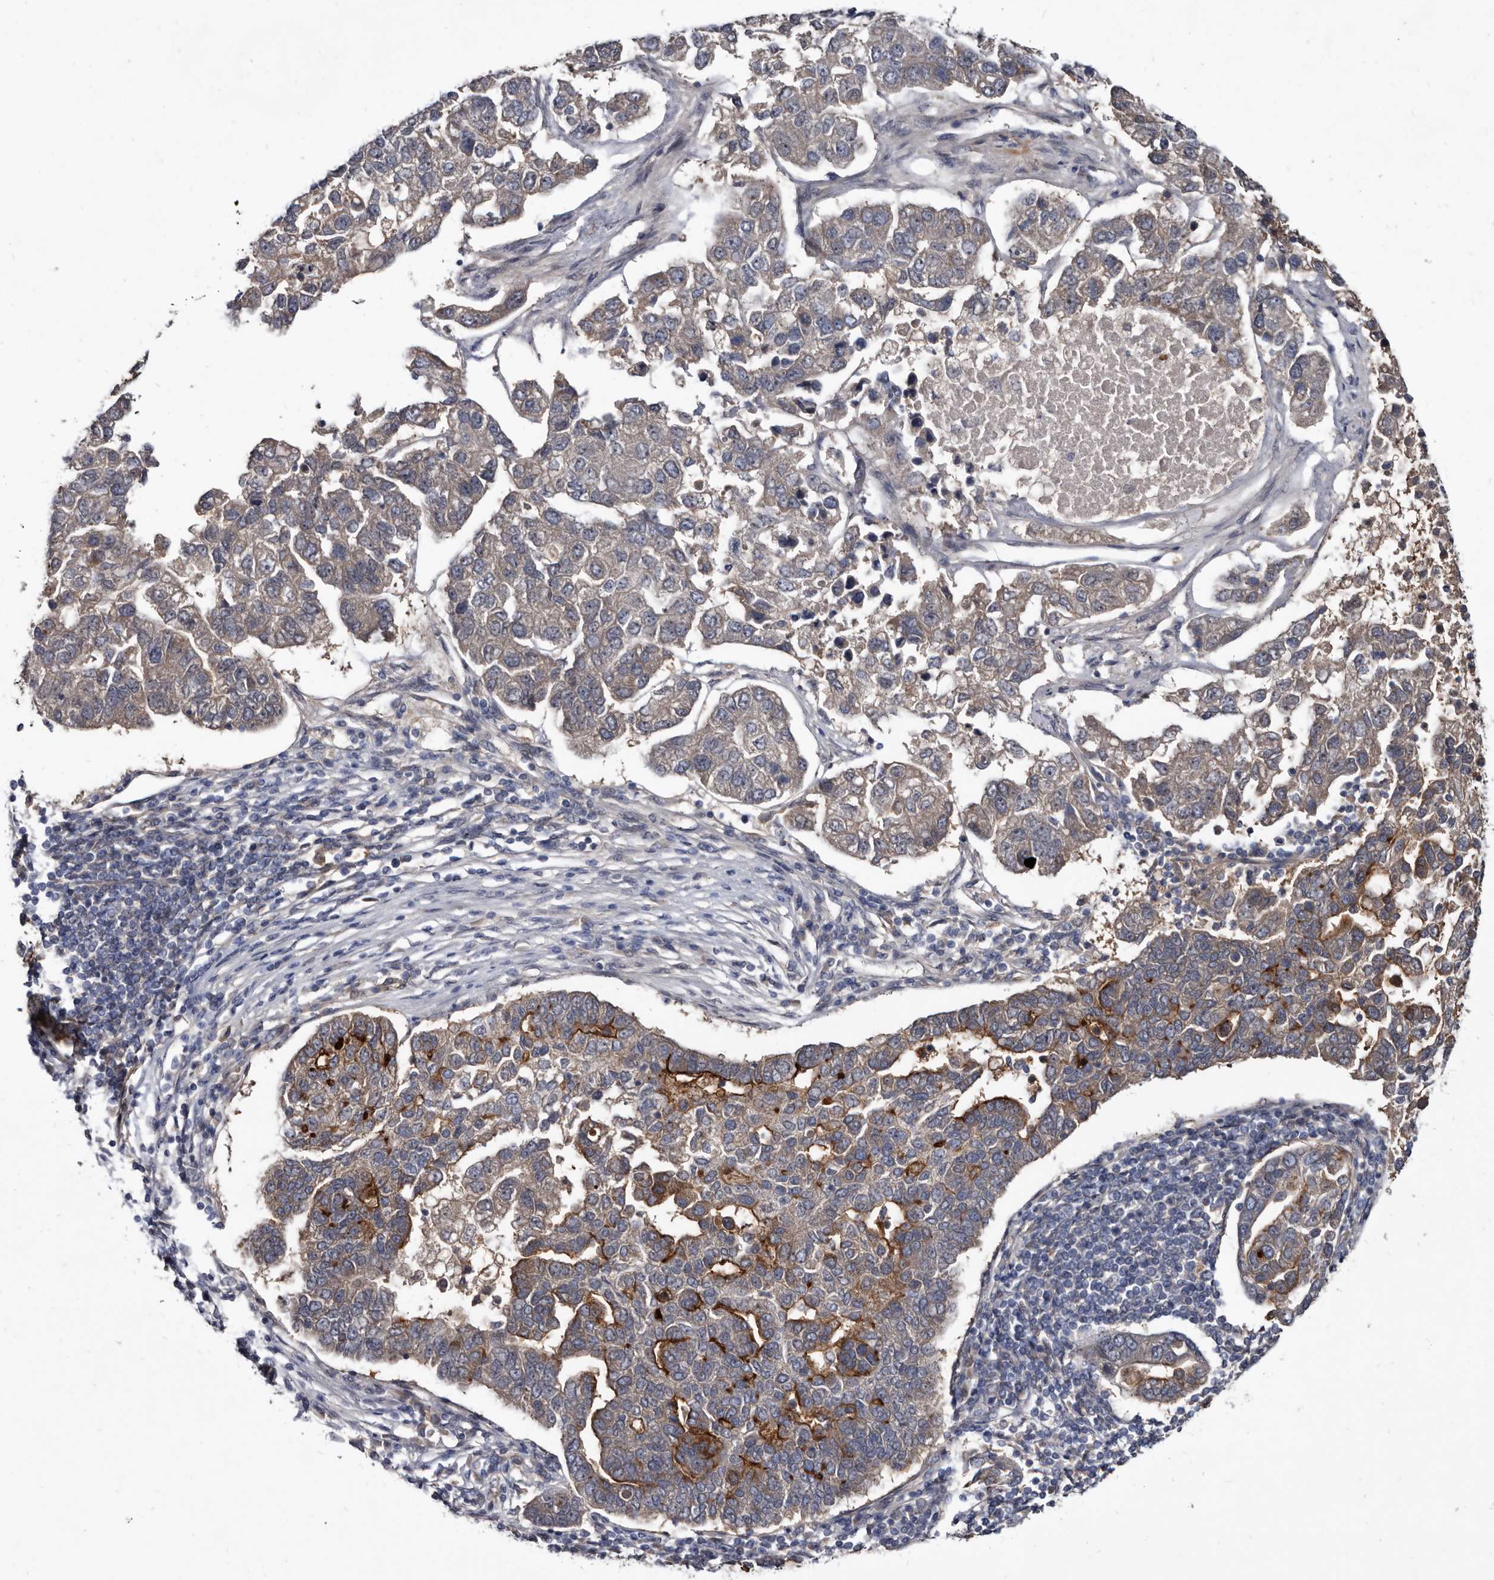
{"staining": {"intensity": "moderate", "quantity": "25%-75%", "location": "cytoplasmic/membranous"}, "tissue": "pancreatic cancer", "cell_type": "Tumor cells", "image_type": "cancer", "snomed": [{"axis": "morphology", "description": "Adenocarcinoma, NOS"}, {"axis": "topography", "description": "Pancreas"}], "caption": "Immunohistochemistry staining of adenocarcinoma (pancreatic), which displays medium levels of moderate cytoplasmic/membranous staining in approximately 25%-75% of tumor cells indicating moderate cytoplasmic/membranous protein expression. The staining was performed using DAB (brown) for protein detection and nuclei were counterstained in hematoxylin (blue).", "gene": "PROM1", "patient": {"sex": "female", "age": 61}}